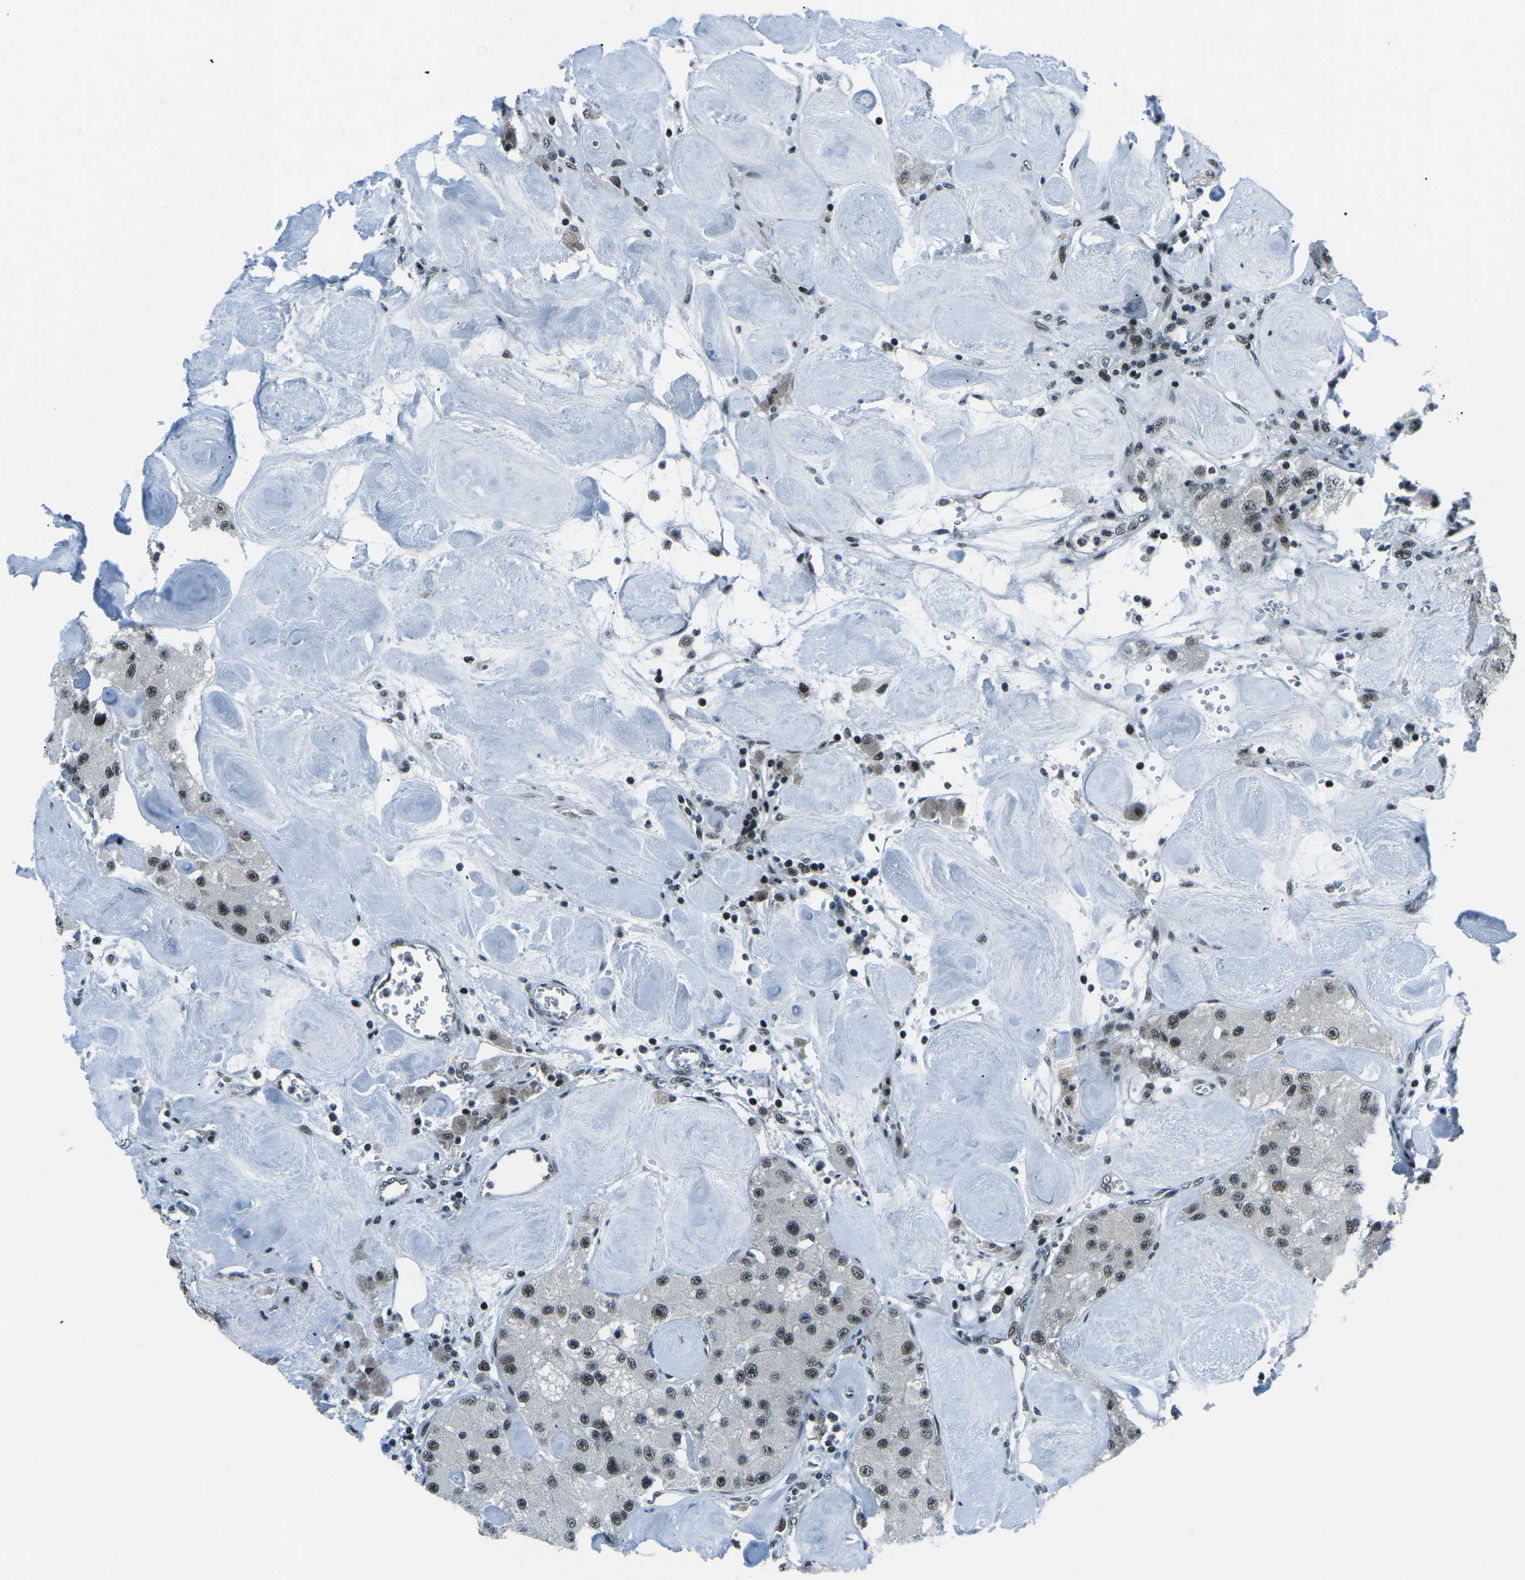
{"staining": {"intensity": "weak", "quantity": "25%-75%", "location": "nuclear"}, "tissue": "carcinoid", "cell_type": "Tumor cells", "image_type": "cancer", "snomed": [{"axis": "morphology", "description": "Carcinoid, malignant, NOS"}, {"axis": "topography", "description": "Pancreas"}], "caption": "Immunohistochemical staining of human carcinoid demonstrates low levels of weak nuclear protein staining in about 25%-75% of tumor cells. (DAB = brown stain, brightfield microscopy at high magnification).", "gene": "RBL2", "patient": {"sex": "male", "age": 41}}